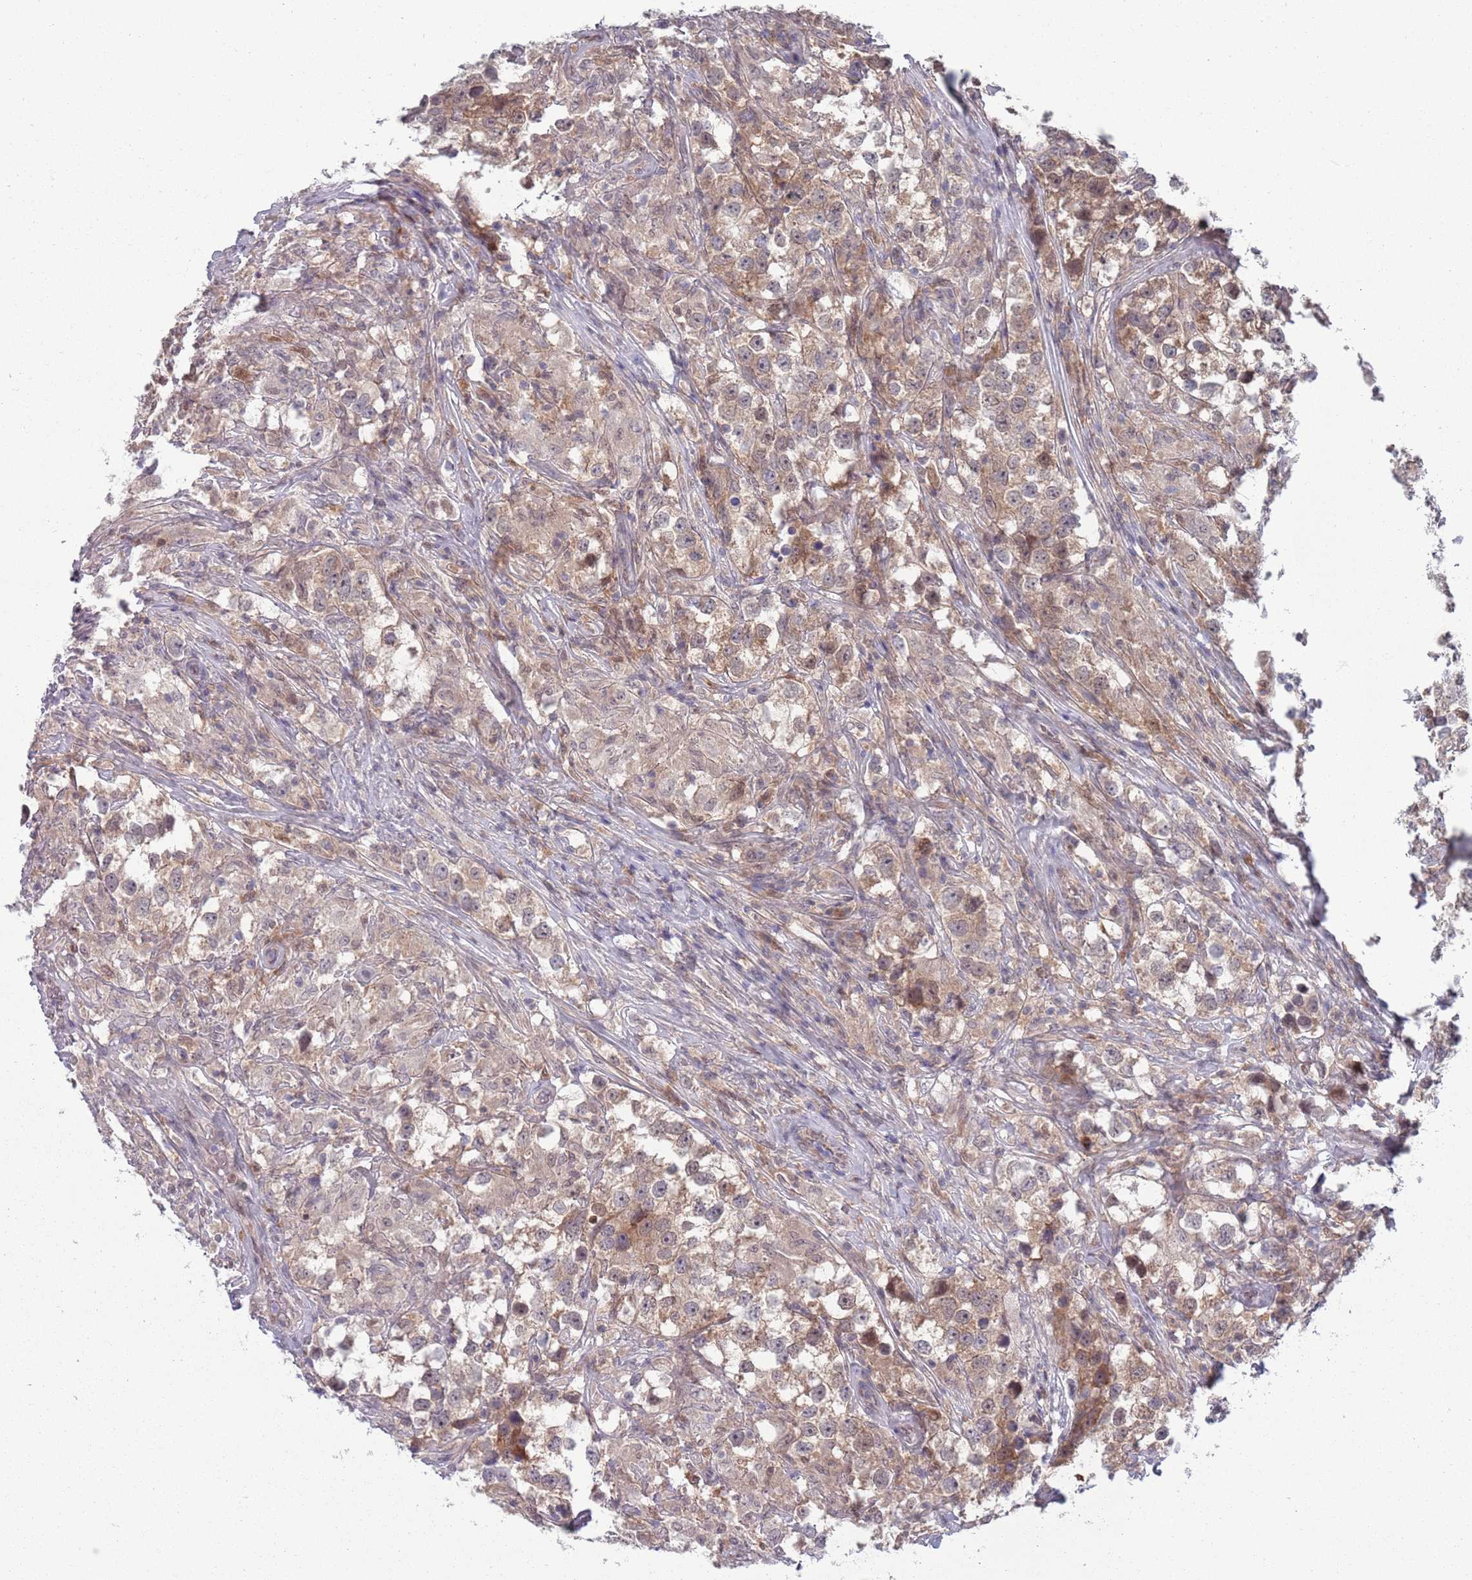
{"staining": {"intensity": "moderate", "quantity": "25%-75%", "location": "cytoplasmic/membranous"}, "tissue": "testis cancer", "cell_type": "Tumor cells", "image_type": "cancer", "snomed": [{"axis": "morphology", "description": "Seminoma, NOS"}, {"axis": "topography", "description": "Testis"}], "caption": "IHC of testis cancer displays medium levels of moderate cytoplasmic/membranous expression in approximately 25%-75% of tumor cells.", "gene": "CLNS1A", "patient": {"sex": "male", "age": 46}}